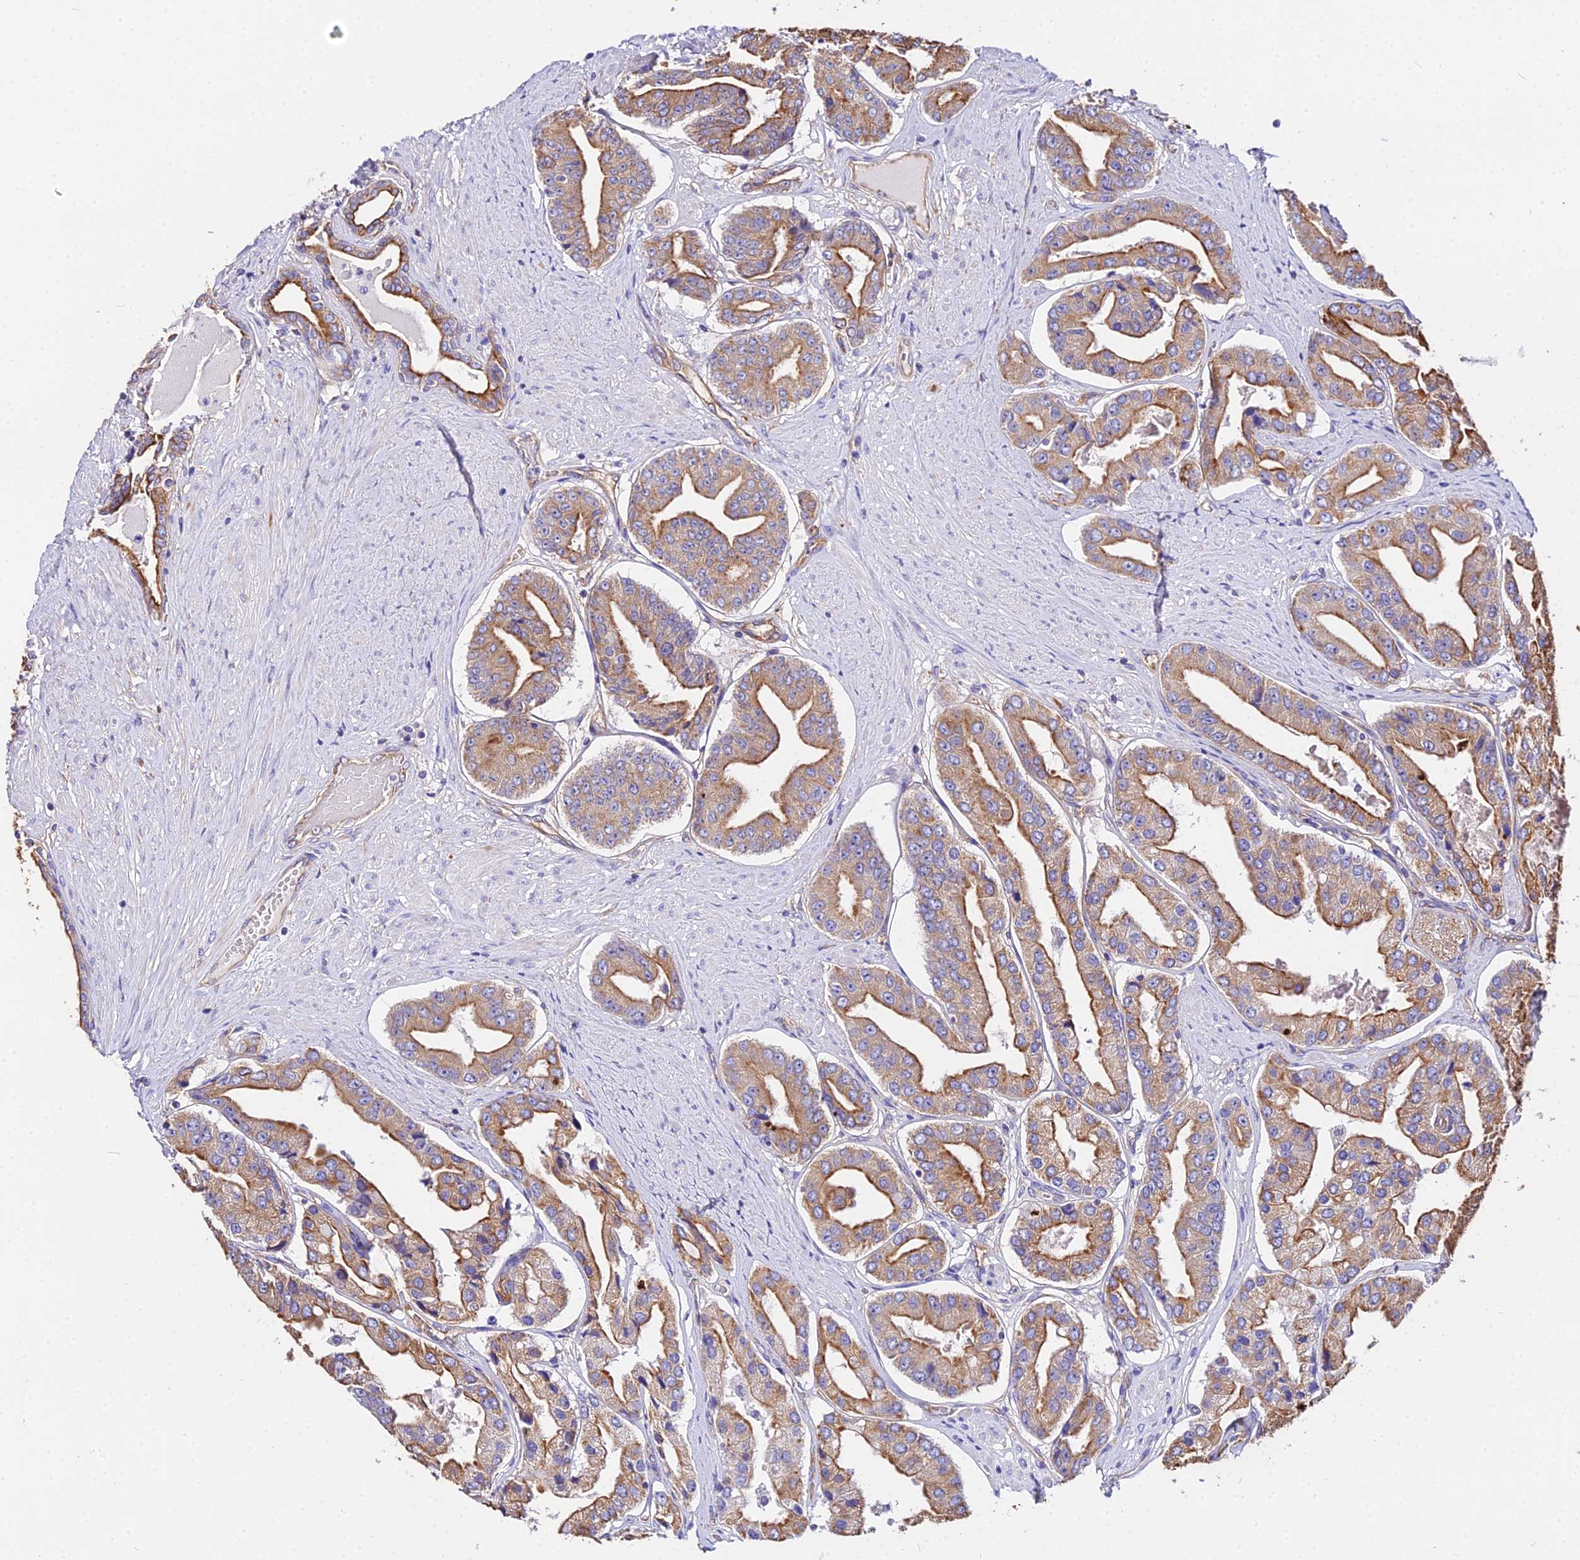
{"staining": {"intensity": "moderate", "quantity": ">75%", "location": "cytoplasmic/membranous"}, "tissue": "prostate cancer", "cell_type": "Tumor cells", "image_type": "cancer", "snomed": [{"axis": "morphology", "description": "Adenocarcinoma, High grade"}, {"axis": "topography", "description": "Prostate"}], "caption": "Immunohistochemical staining of prostate high-grade adenocarcinoma shows moderate cytoplasmic/membranous protein expression in approximately >75% of tumor cells.", "gene": "DAW1", "patient": {"sex": "male", "age": 63}}